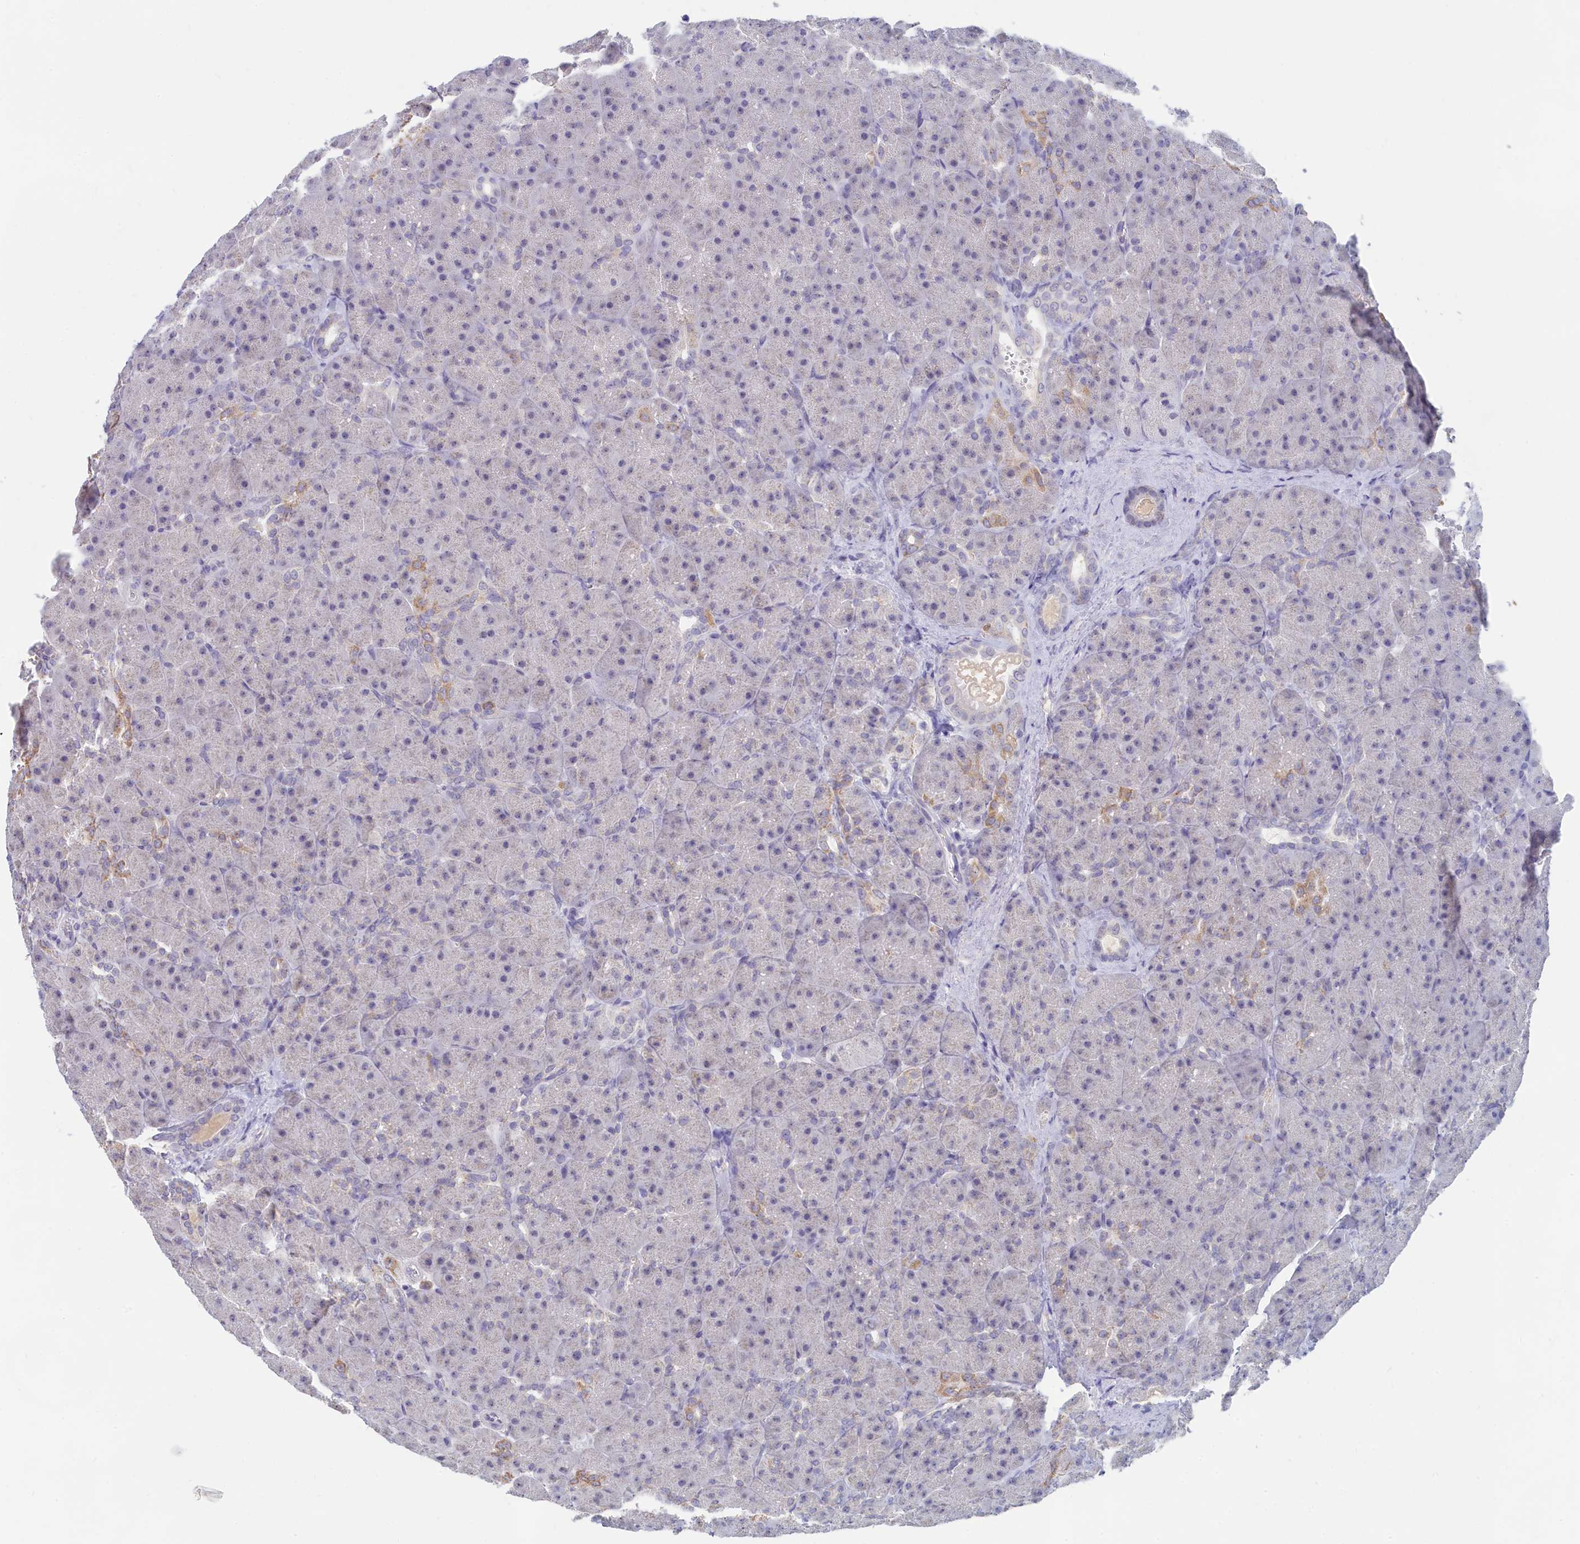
{"staining": {"intensity": "negative", "quantity": "none", "location": "none"}, "tissue": "pancreas", "cell_type": "Exocrine glandular cells", "image_type": "normal", "snomed": [{"axis": "morphology", "description": "Normal tissue, NOS"}, {"axis": "topography", "description": "Pancreas"}], "caption": "High magnification brightfield microscopy of benign pancreas stained with DAB (3,3'-diaminobenzidine) (brown) and counterstained with hematoxylin (blue): exocrine glandular cells show no significant positivity. (DAB (3,3'-diaminobenzidine) immunohistochemistry, high magnification).", "gene": "LRIF1", "patient": {"sex": "male", "age": 66}}